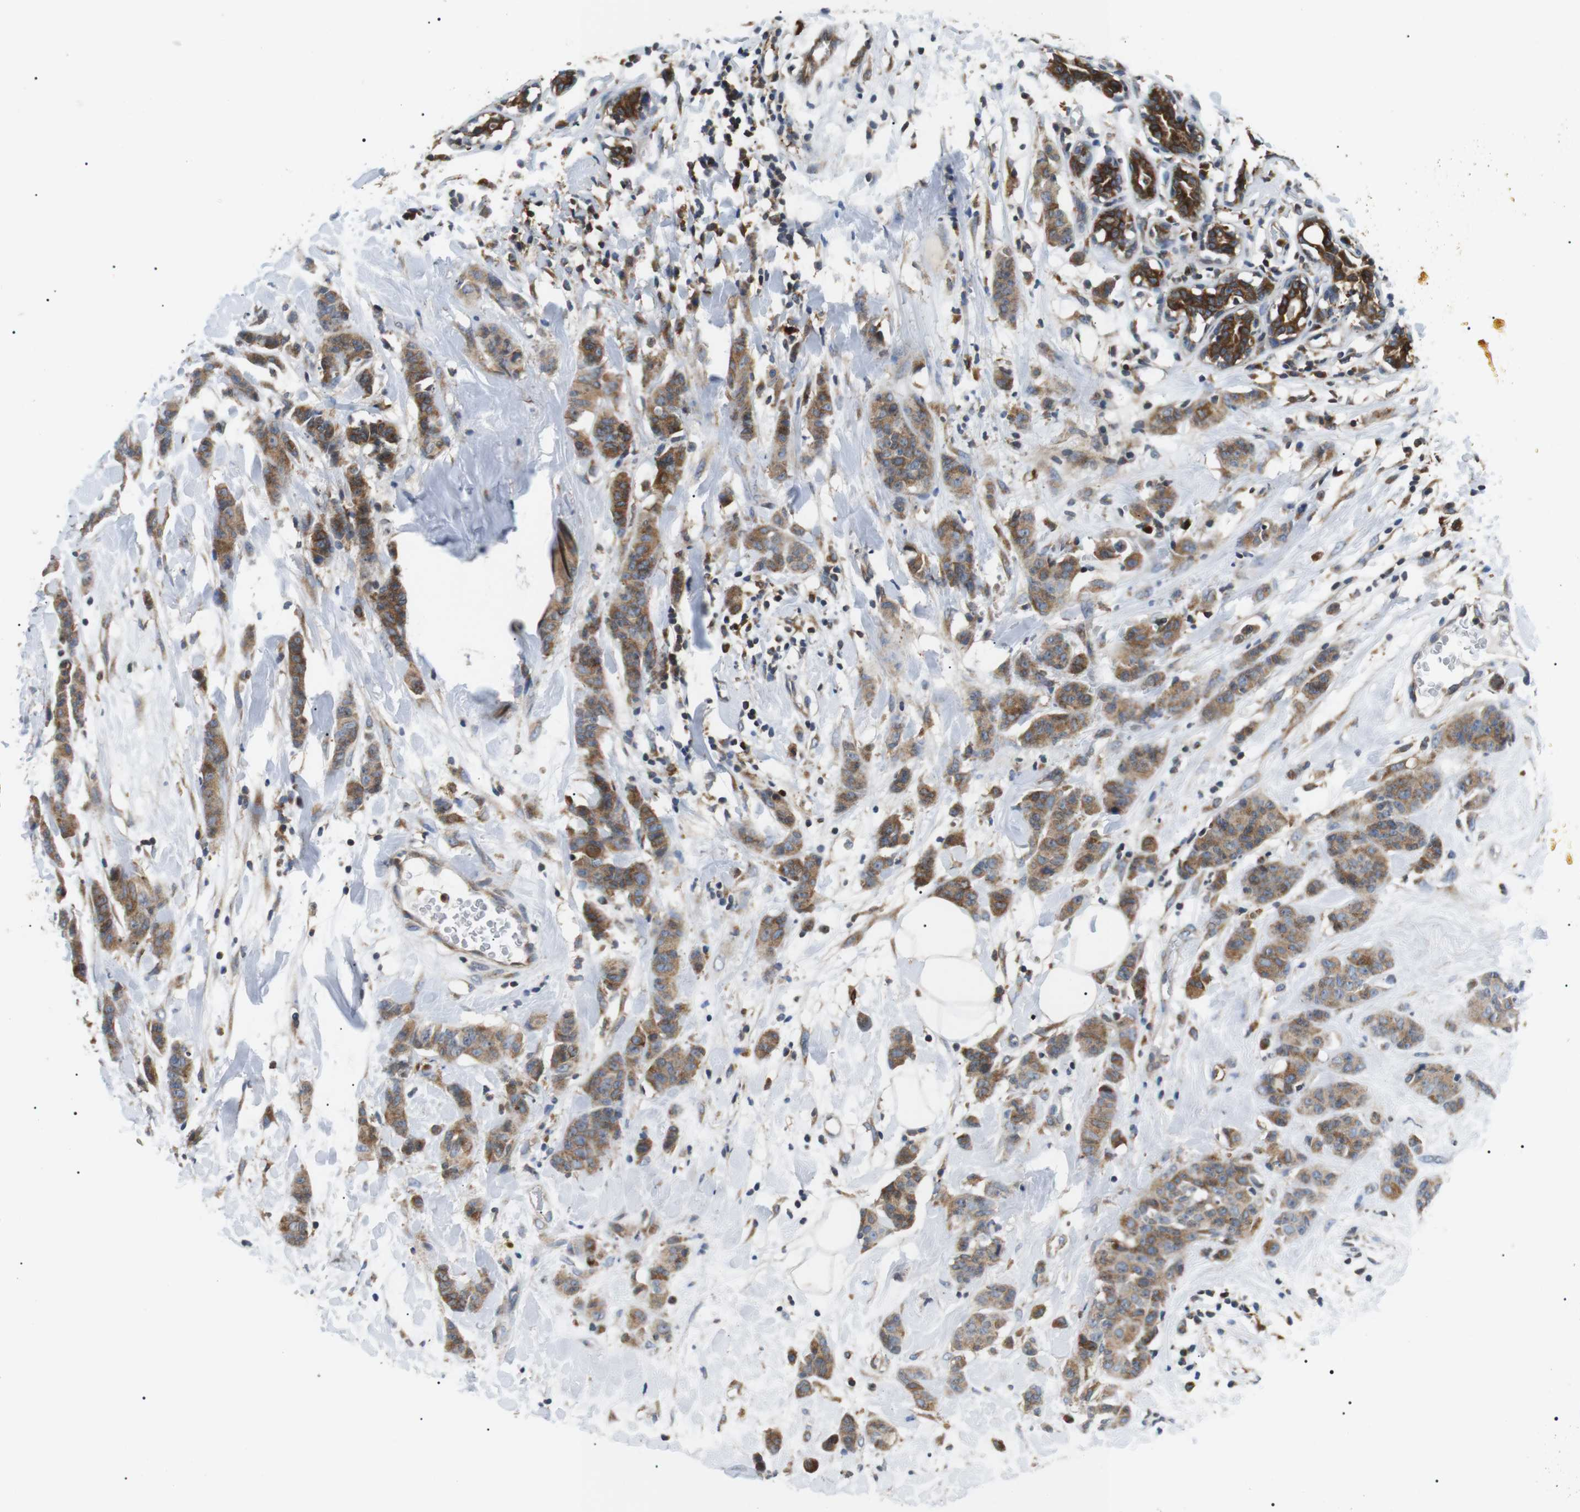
{"staining": {"intensity": "moderate", "quantity": ">75%", "location": "cytoplasmic/membranous"}, "tissue": "breast cancer", "cell_type": "Tumor cells", "image_type": "cancer", "snomed": [{"axis": "morphology", "description": "Normal tissue, NOS"}, {"axis": "morphology", "description": "Duct carcinoma"}, {"axis": "topography", "description": "Breast"}], "caption": "IHC of human intraductal carcinoma (breast) displays medium levels of moderate cytoplasmic/membranous expression in approximately >75% of tumor cells. Nuclei are stained in blue.", "gene": "RAB9A", "patient": {"sex": "female", "age": 40}}